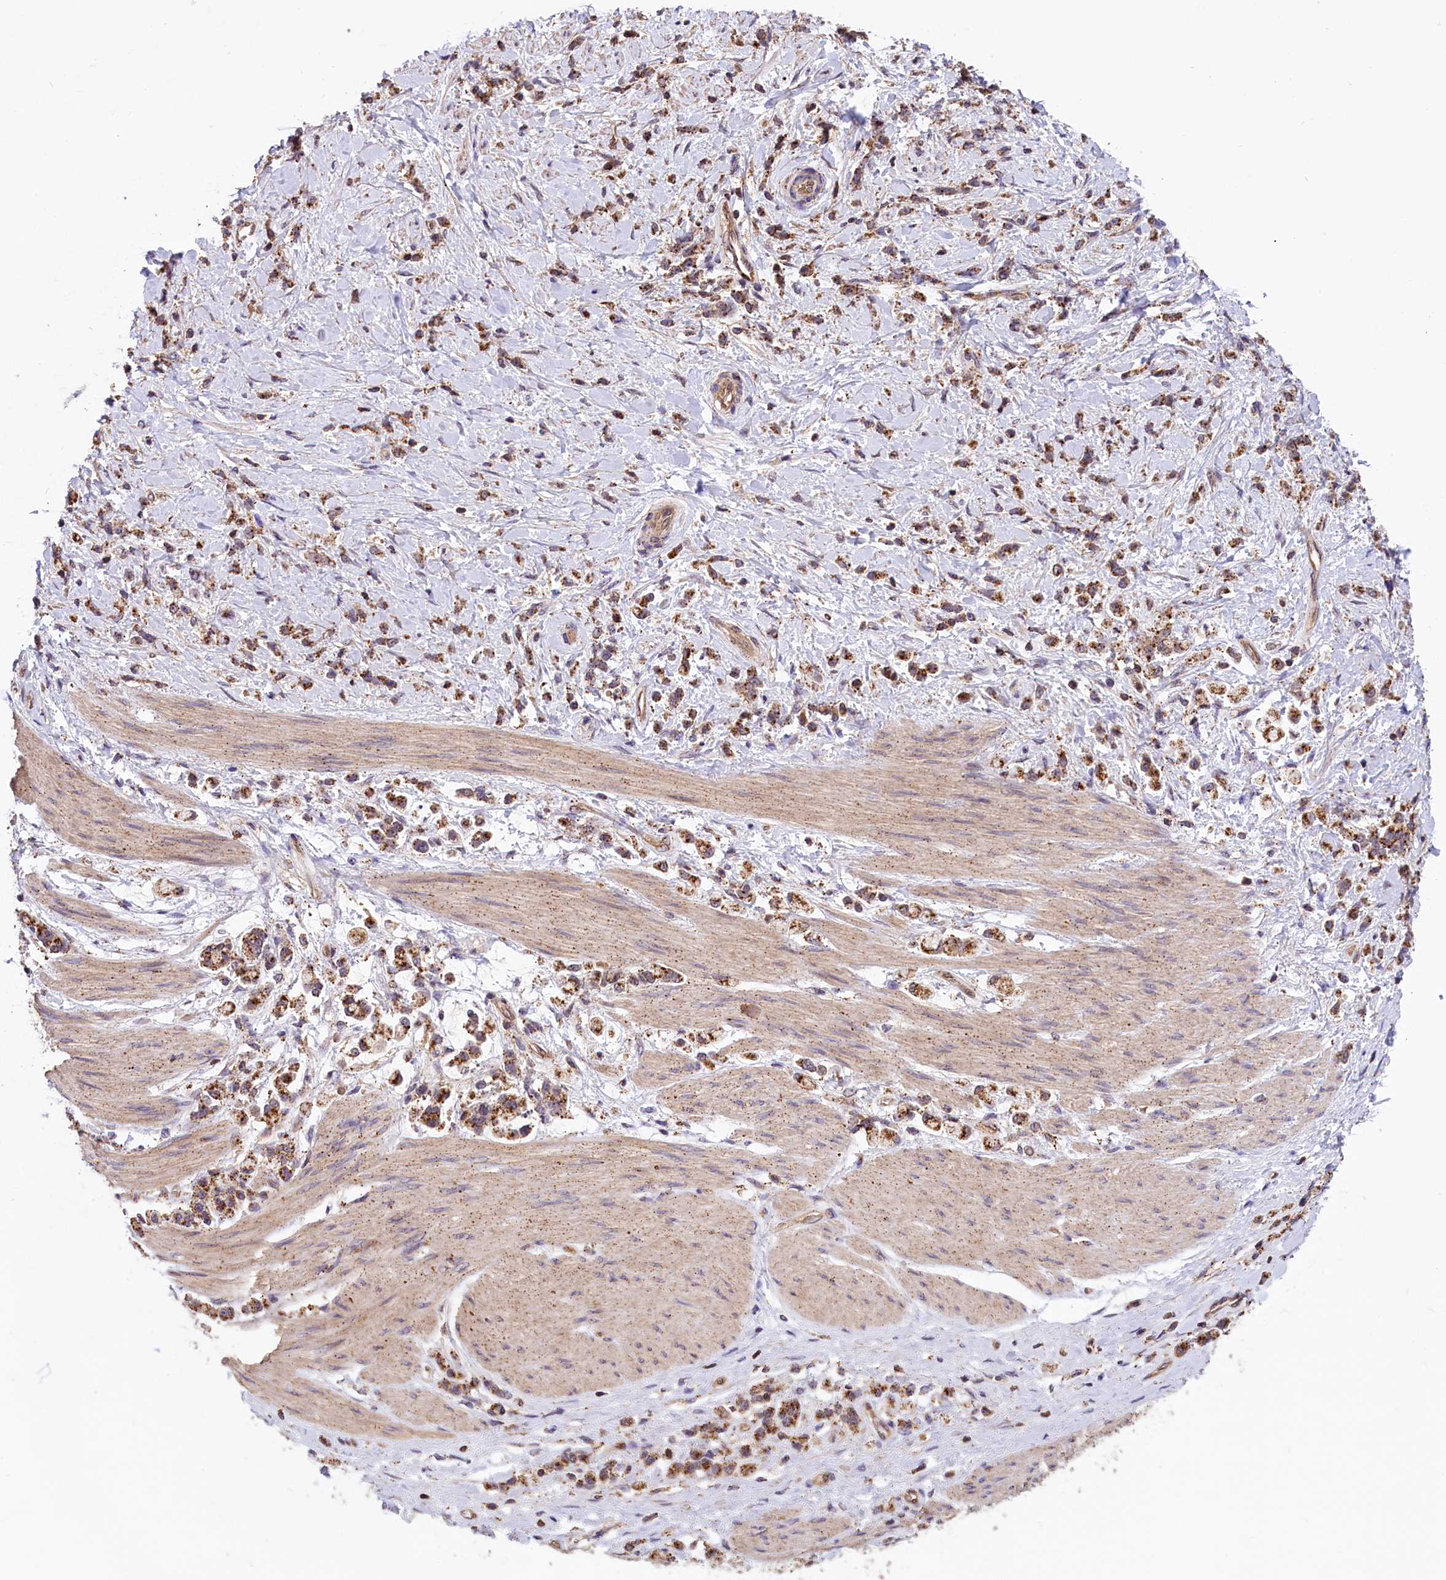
{"staining": {"intensity": "moderate", "quantity": ">75%", "location": "cytoplasmic/membranous"}, "tissue": "stomach cancer", "cell_type": "Tumor cells", "image_type": "cancer", "snomed": [{"axis": "morphology", "description": "Adenocarcinoma, NOS"}, {"axis": "topography", "description": "Stomach"}], "caption": "Immunohistochemistry (IHC) of stomach cancer reveals medium levels of moderate cytoplasmic/membranous expression in approximately >75% of tumor cells.", "gene": "IST1", "patient": {"sex": "female", "age": 60}}